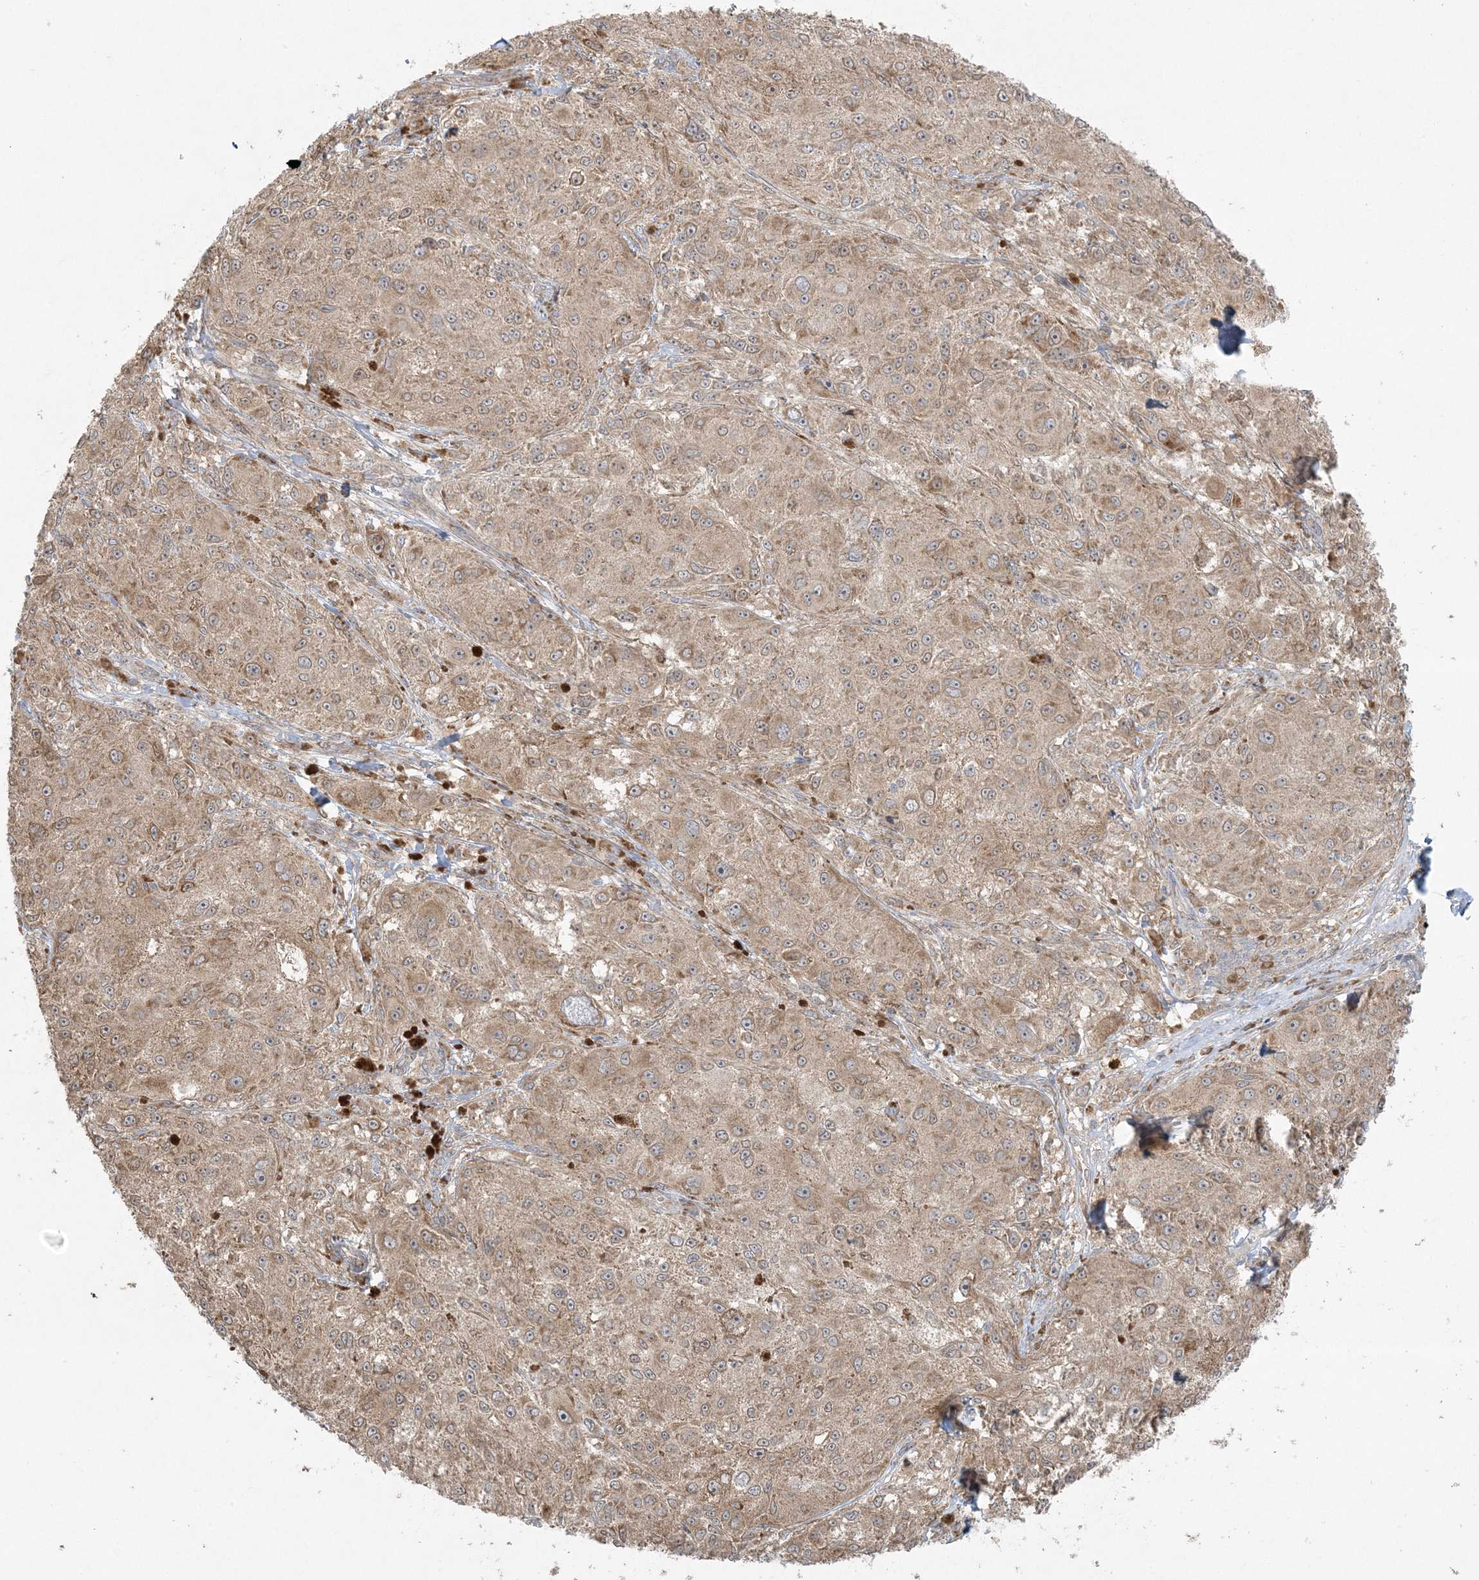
{"staining": {"intensity": "moderate", "quantity": ">75%", "location": "cytoplasmic/membranous"}, "tissue": "melanoma", "cell_type": "Tumor cells", "image_type": "cancer", "snomed": [{"axis": "morphology", "description": "Necrosis, NOS"}, {"axis": "morphology", "description": "Malignant melanoma, NOS"}, {"axis": "topography", "description": "Skin"}], "caption": "Tumor cells show medium levels of moderate cytoplasmic/membranous staining in approximately >75% of cells in human melanoma.", "gene": "ZNF263", "patient": {"sex": "female", "age": 87}}